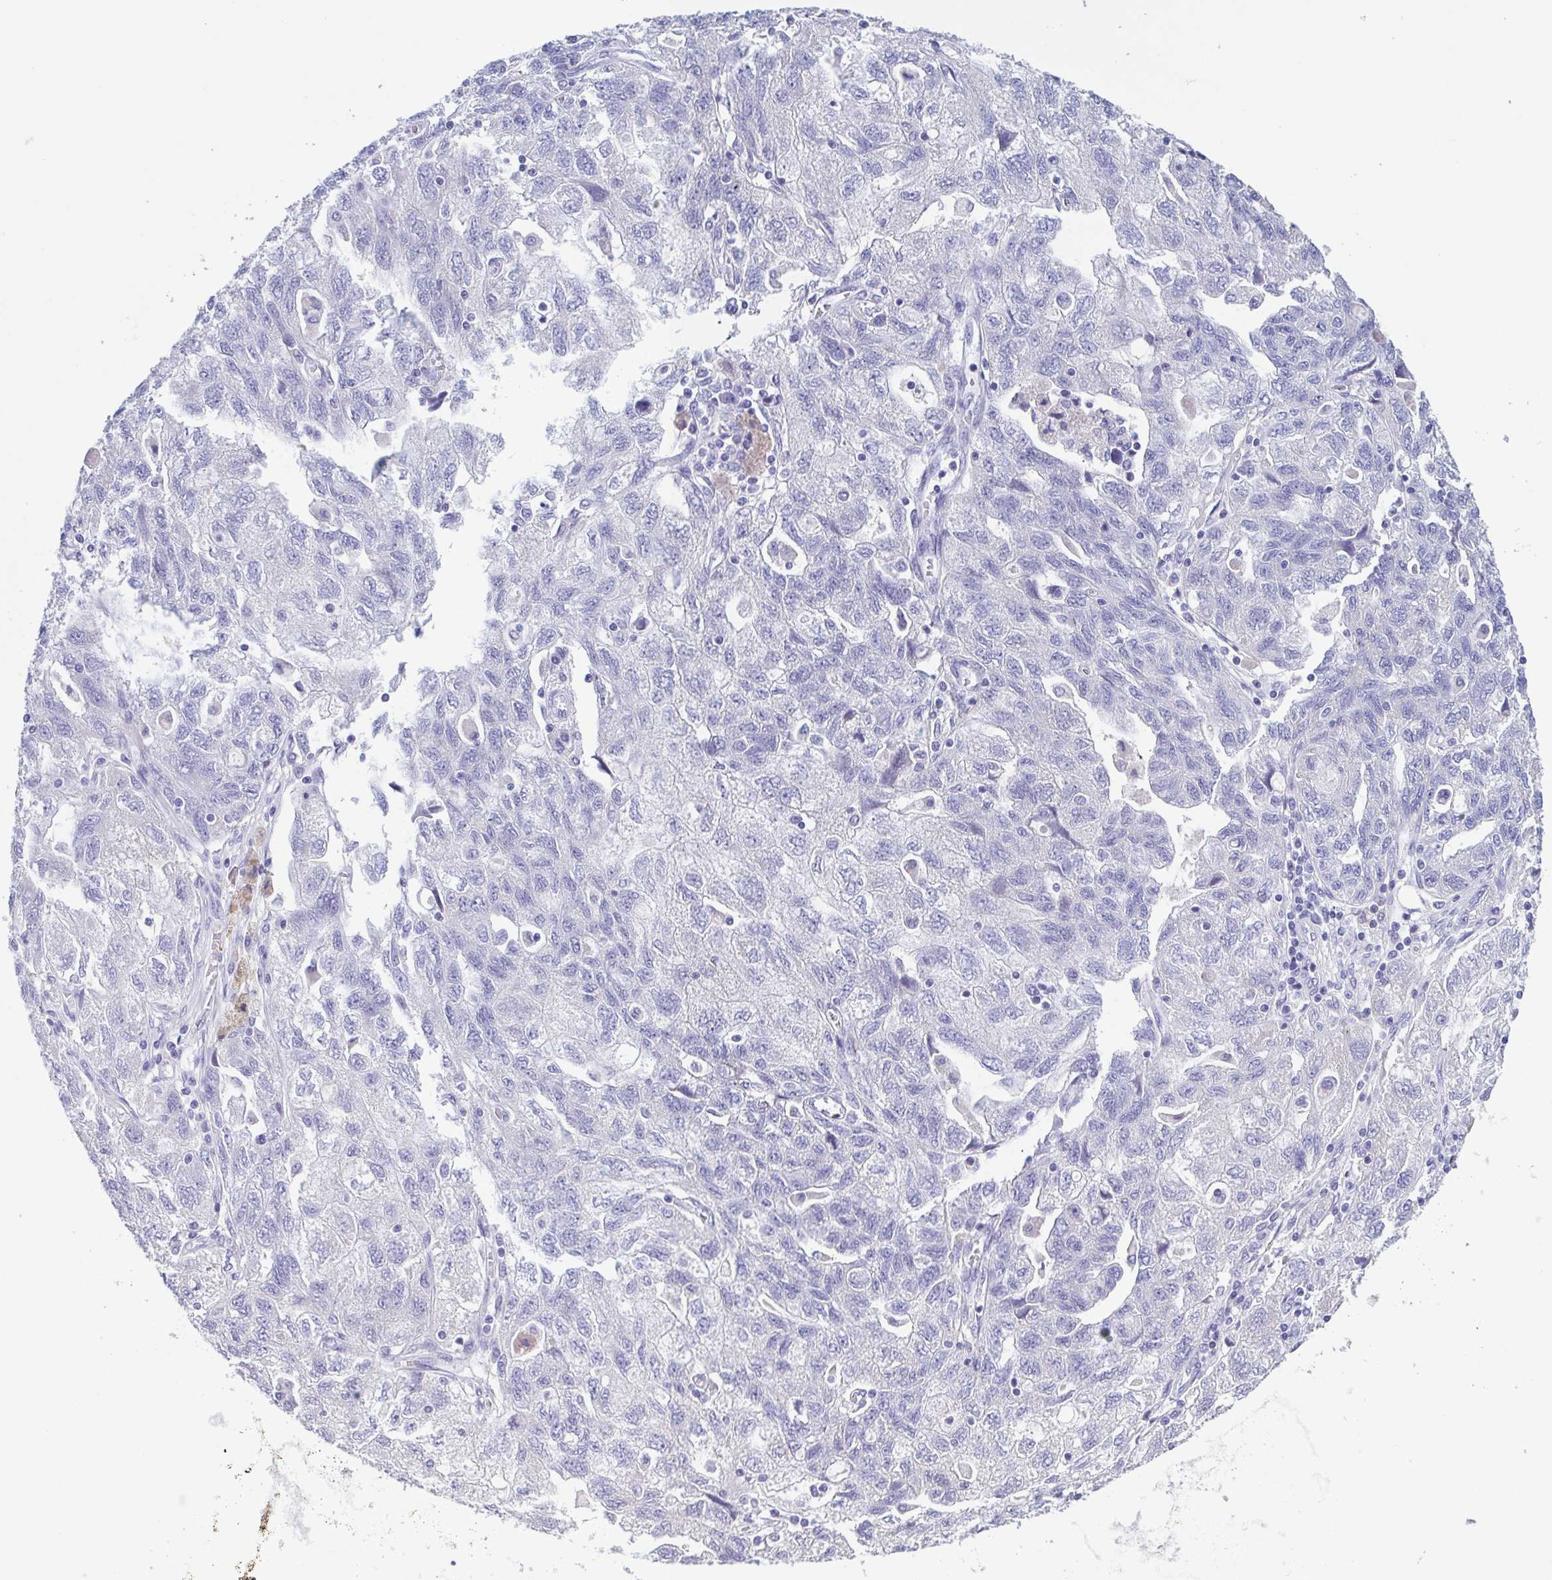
{"staining": {"intensity": "negative", "quantity": "none", "location": "none"}, "tissue": "ovarian cancer", "cell_type": "Tumor cells", "image_type": "cancer", "snomed": [{"axis": "morphology", "description": "Carcinoma, NOS"}, {"axis": "morphology", "description": "Cystadenocarcinoma, serous, NOS"}, {"axis": "topography", "description": "Ovary"}], "caption": "Micrograph shows no protein positivity in tumor cells of ovarian serous cystadenocarcinoma tissue. The staining was performed using DAB (3,3'-diaminobenzidine) to visualize the protein expression in brown, while the nuclei were stained in blue with hematoxylin (Magnification: 20x).", "gene": "INAFM1", "patient": {"sex": "female", "age": 69}}